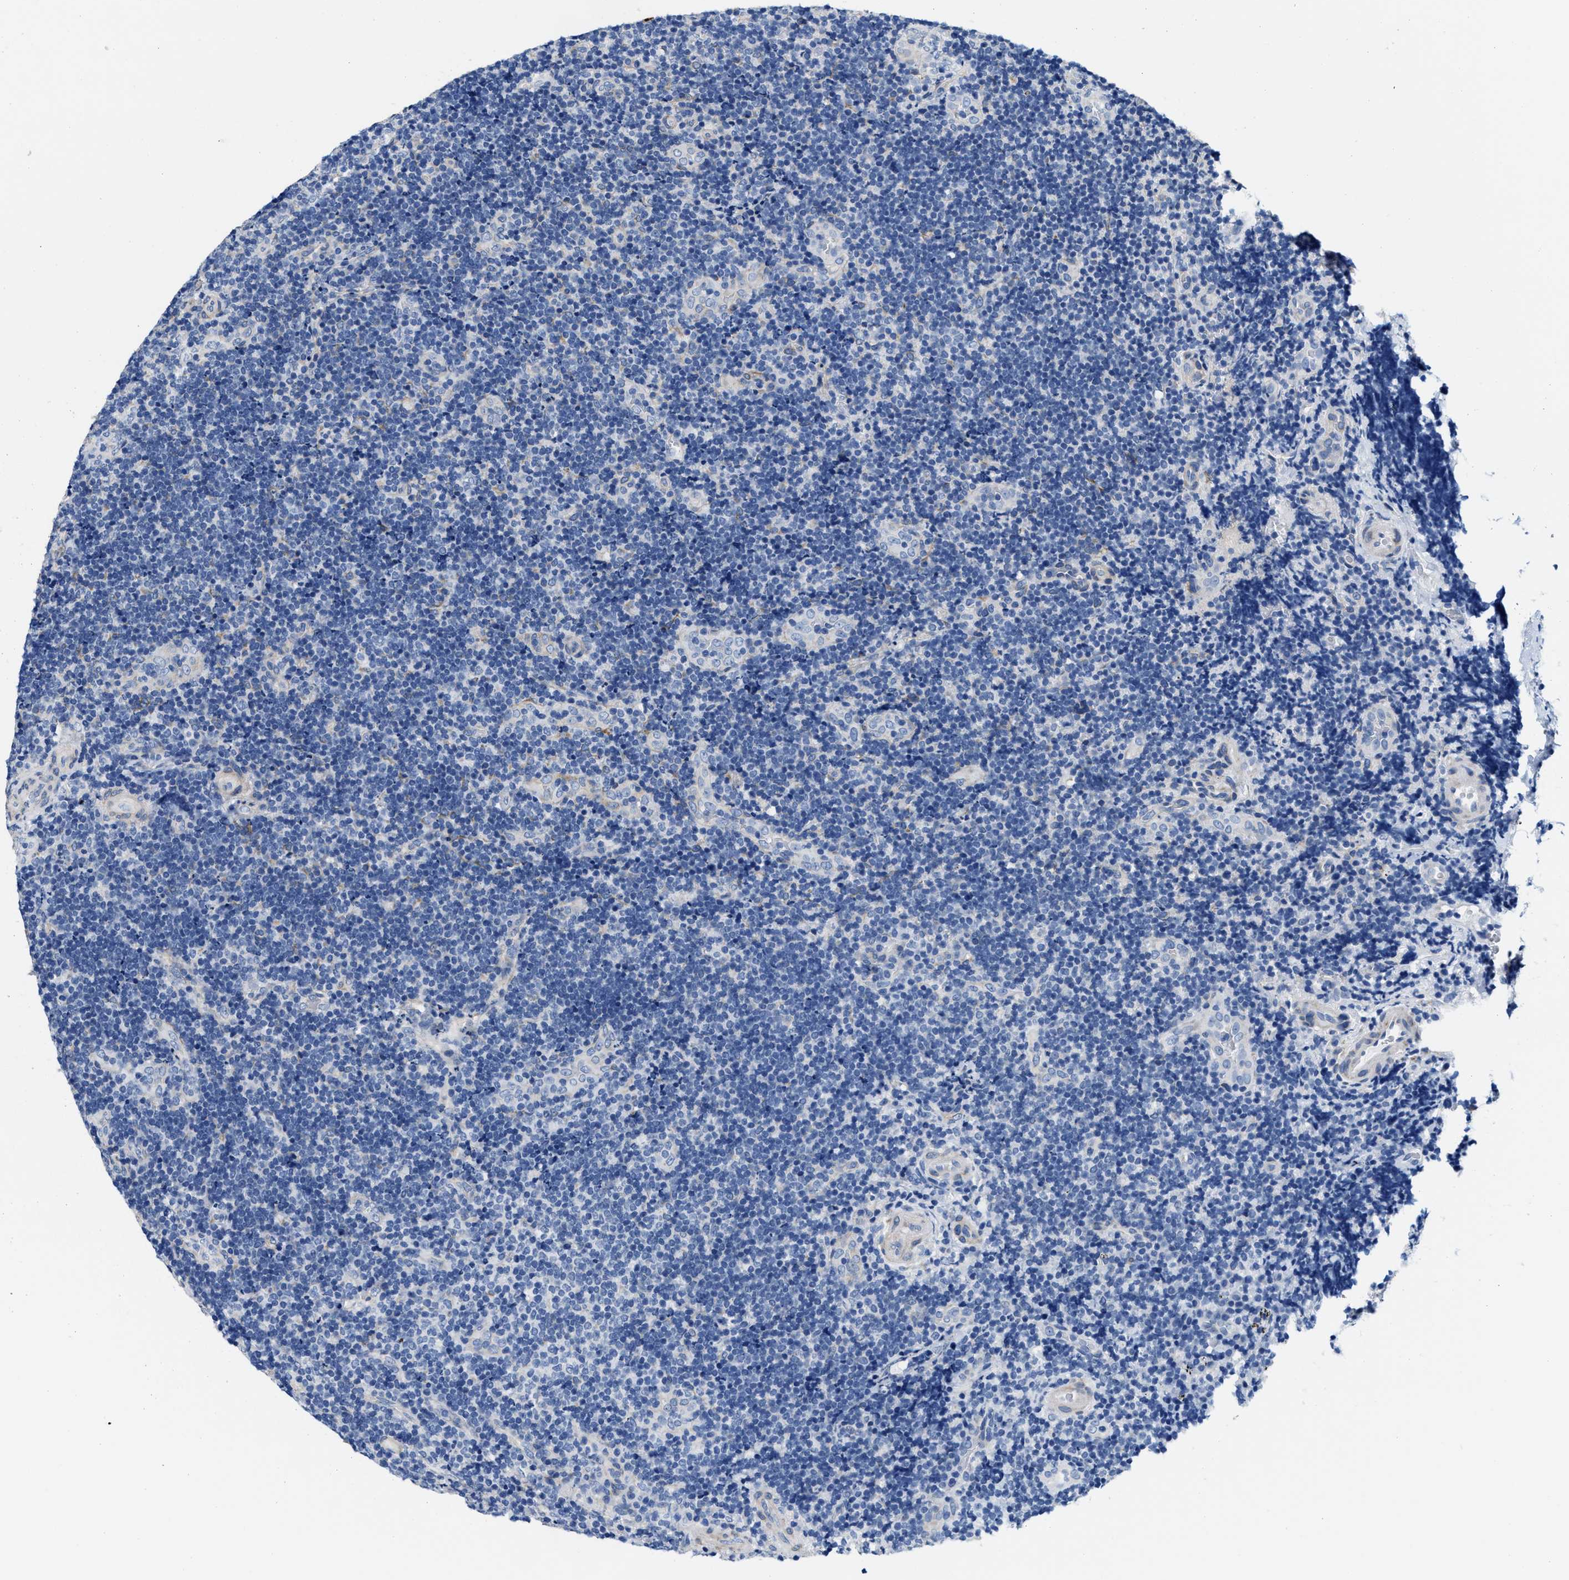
{"staining": {"intensity": "negative", "quantity": "none", "location": "none"}, "tissue": "lymphoma", "cell_type": "Tumor cells", "image_type": "cancer", "snomed": [{"axis": "morphology", "description": "Malignant lymphoma, non-Hodgkin's type, High grade"}, {"axis": "topography", "description": "Tonsil"}], "caption": "There is no significant positivity in tumor cells of malignant lymphoma, non-Hodgkin's type (high-grade).", "gene": "DSCAM", "patient": {"sex": "female", "age": 36}}